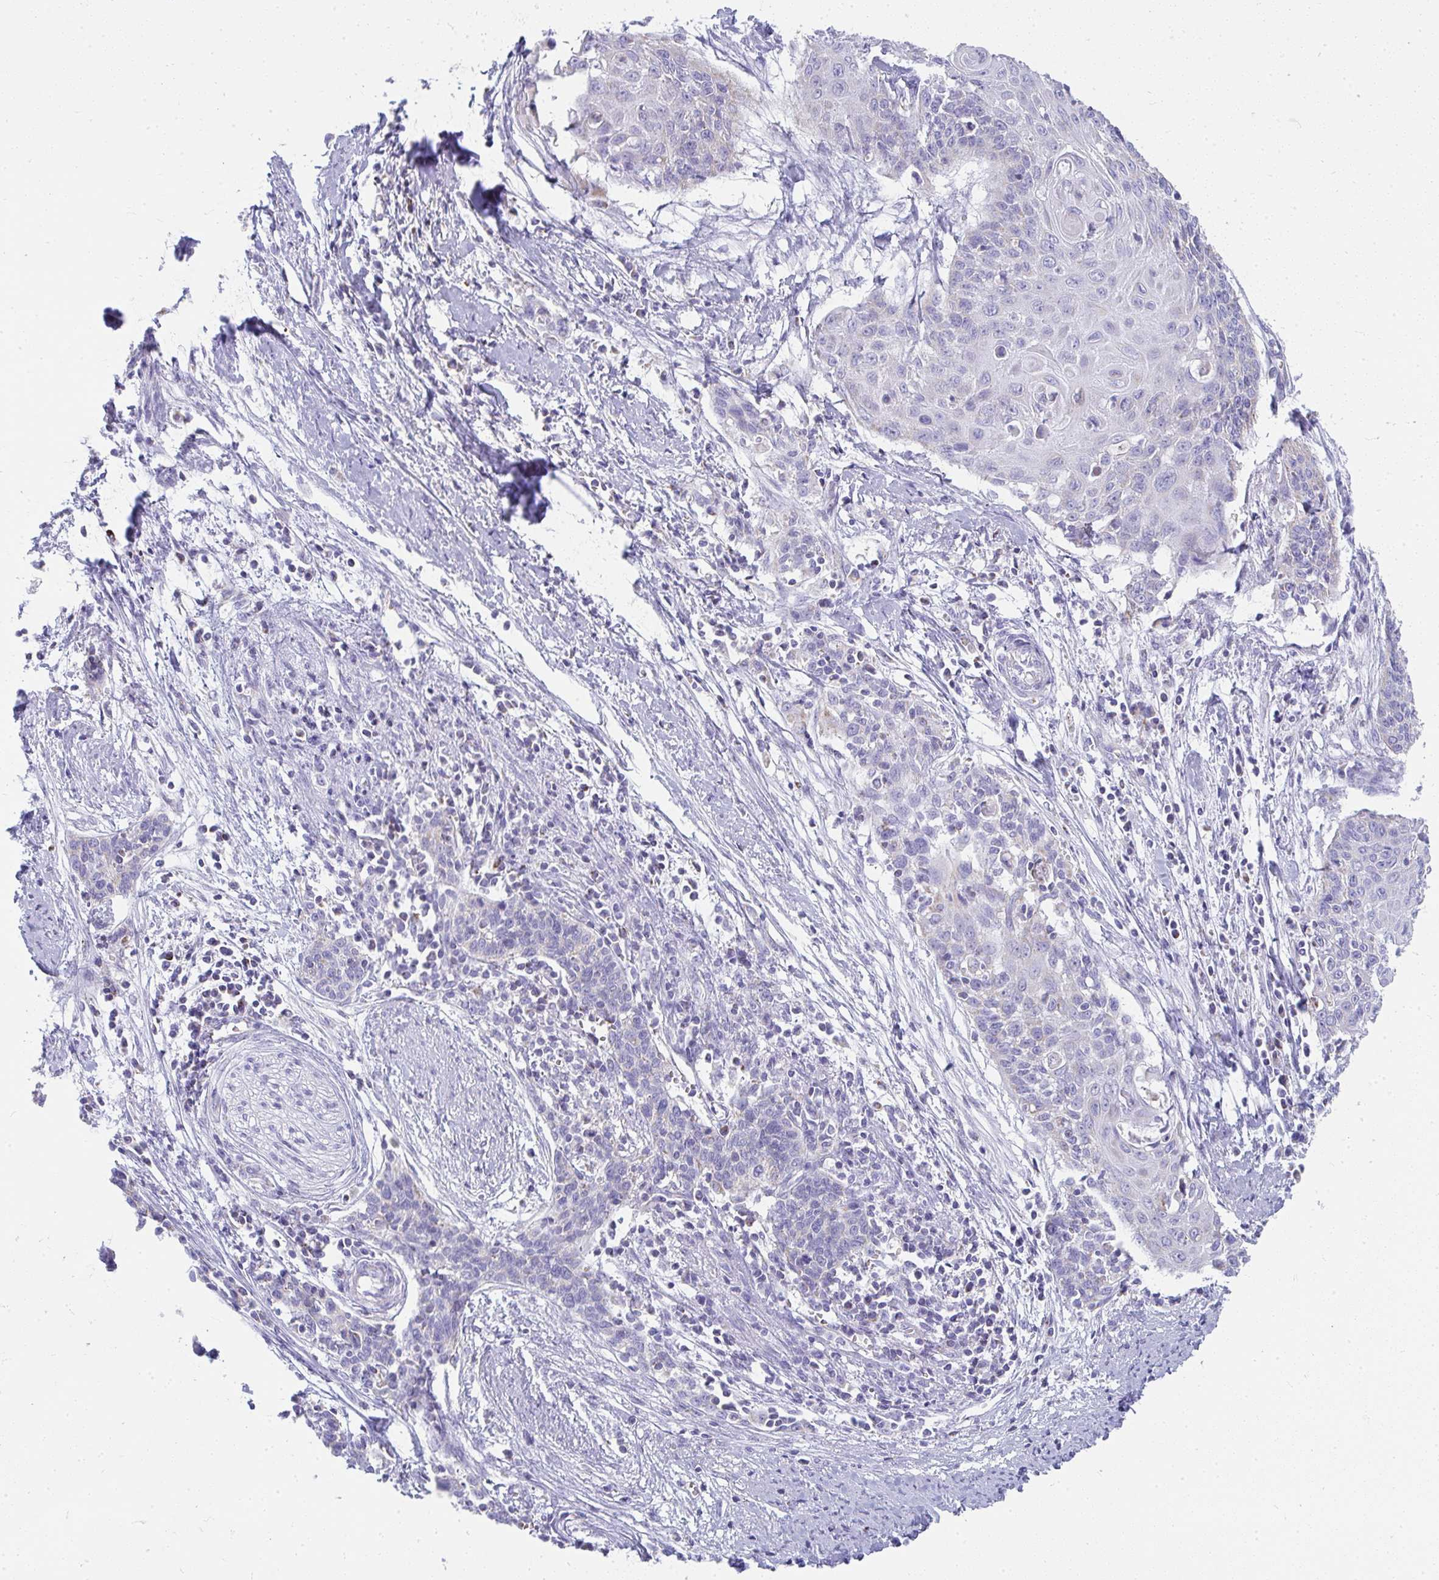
{"staining": {"intensity": "negative", "quantity": "none", "location": "none"}, "tissue": "cervical cancer", "cell_type": "Tumor cells", "image_type": "cancer", "snomed": [{"axis": "morphology", "description": "Squamous cell carcinoma, NOS"}, {"axis": "topography", "description": "Cervix"}], "caption": "Tumor cells show no significant protein expression in cervical cancer.", "gene": "SLC6A1", "patient": {"sex": "female", "age": 39}}